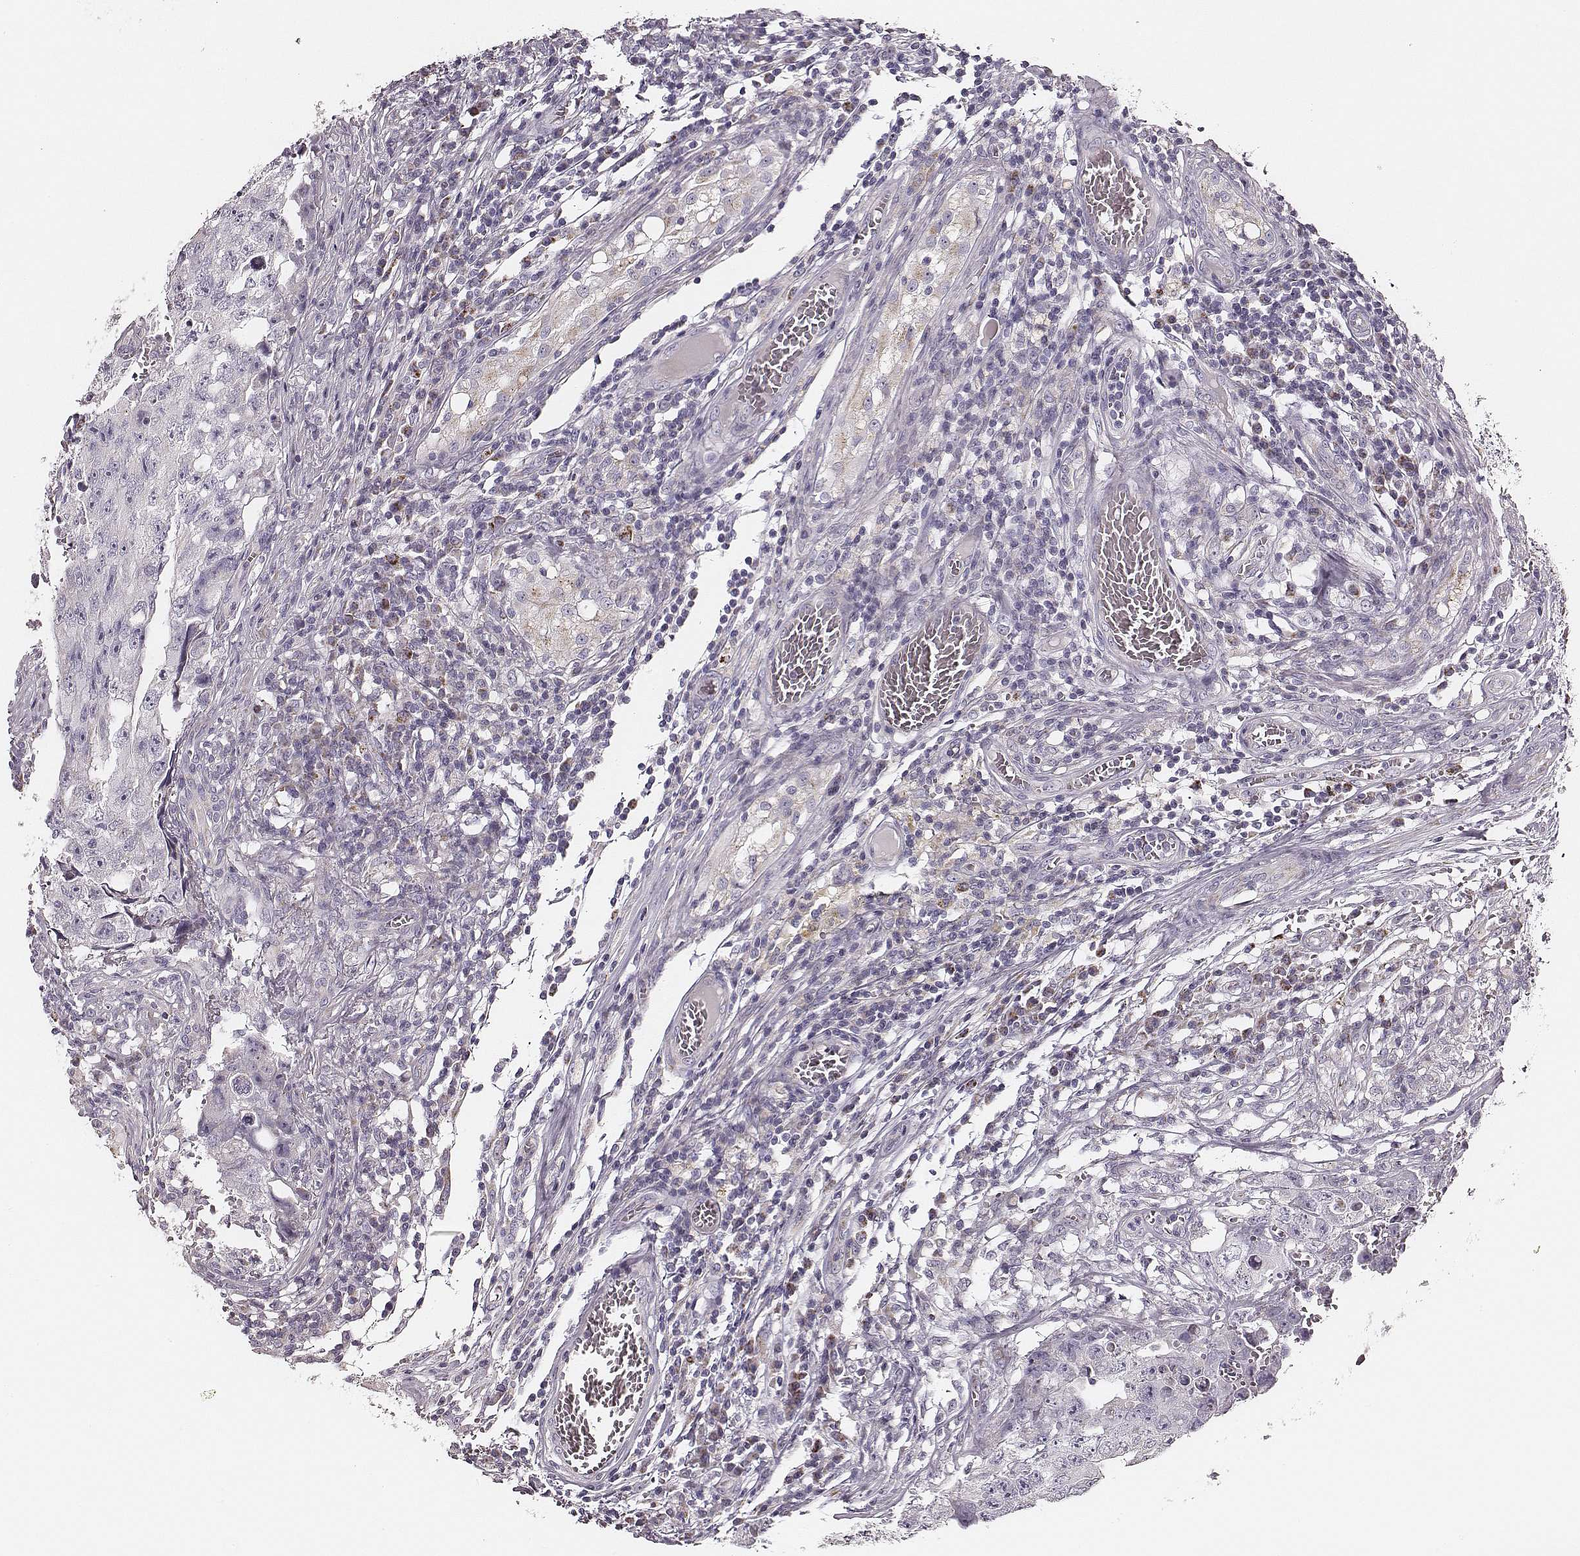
{"staining": {"intensity": "negative", "quantity": "none", "location": "none"}, "tissue": "testis cancer", "cell_type": "Tumor cells", "image_type": "cancer", "snomed": [{"axis": "morphology", "description": "Carcinoma, Embryonal, NOS"}, {"axis": "topography", "description": "Testis"}], "caption": "Immunohistochemistry (IHC) of human testis cancer (embryonal carcinoma) shows no staining in tumor cells.", "gene": "UBL4B", "patient": {"sex": "male", "age": 36}}